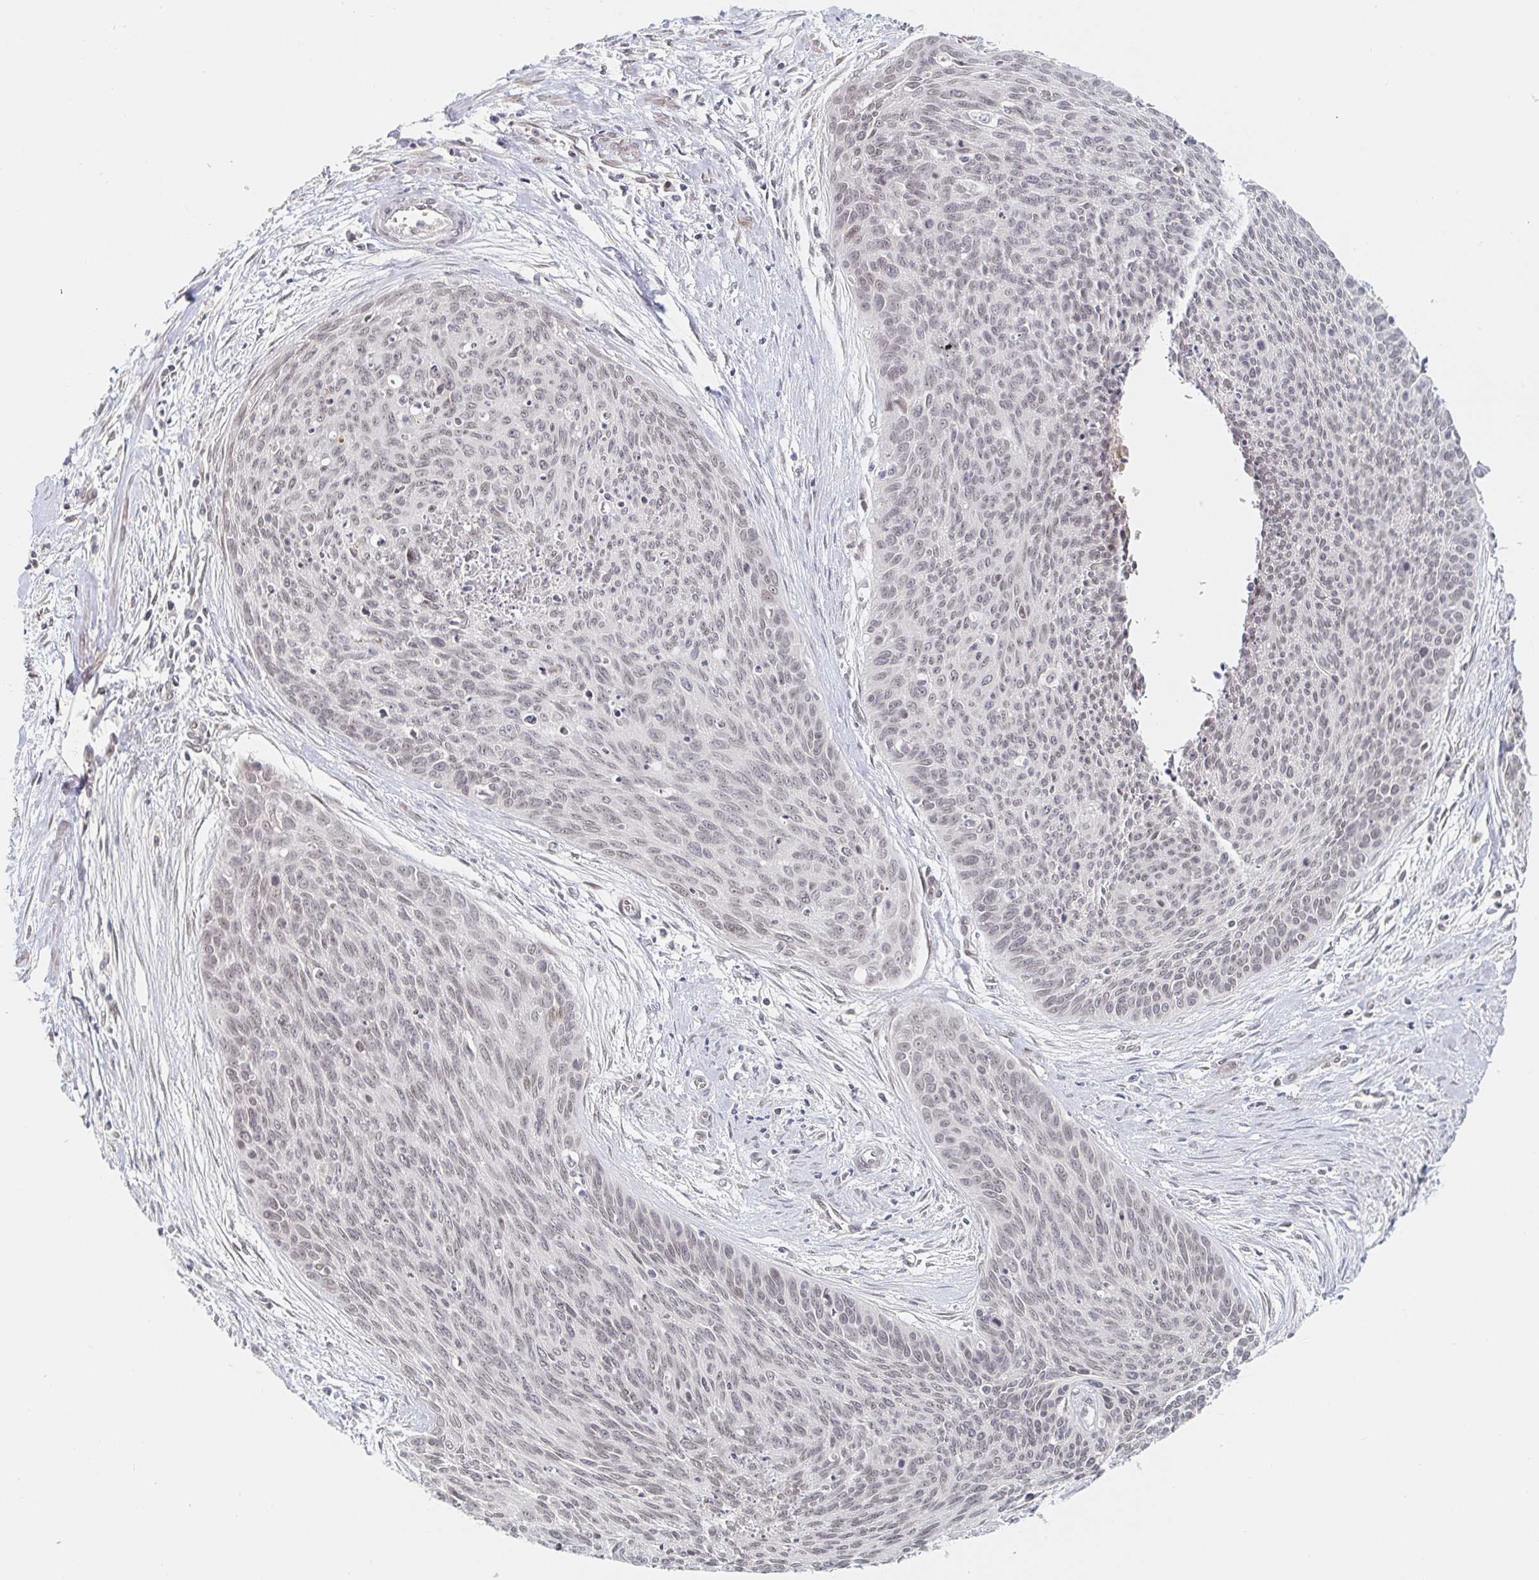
{"staining": {"intensity": "weak", "quantity": "<25%", "location": "nuclear"}, "tissue": "cervical cancer", "cell_type": "Tumor cells", "image_type": "cancer", "snomed": [{"axis": "morphology", "description": "Squamous cell carcinoma, NOS"}, {"axis": "topography", "description": "Cervix"}], "caption": "A photomicrograph of human cervical squamous cell carcinoma is negative for staining in tumor cells.", "gene": "CHD2", "patient": {"sex": "female", "age": 55}}